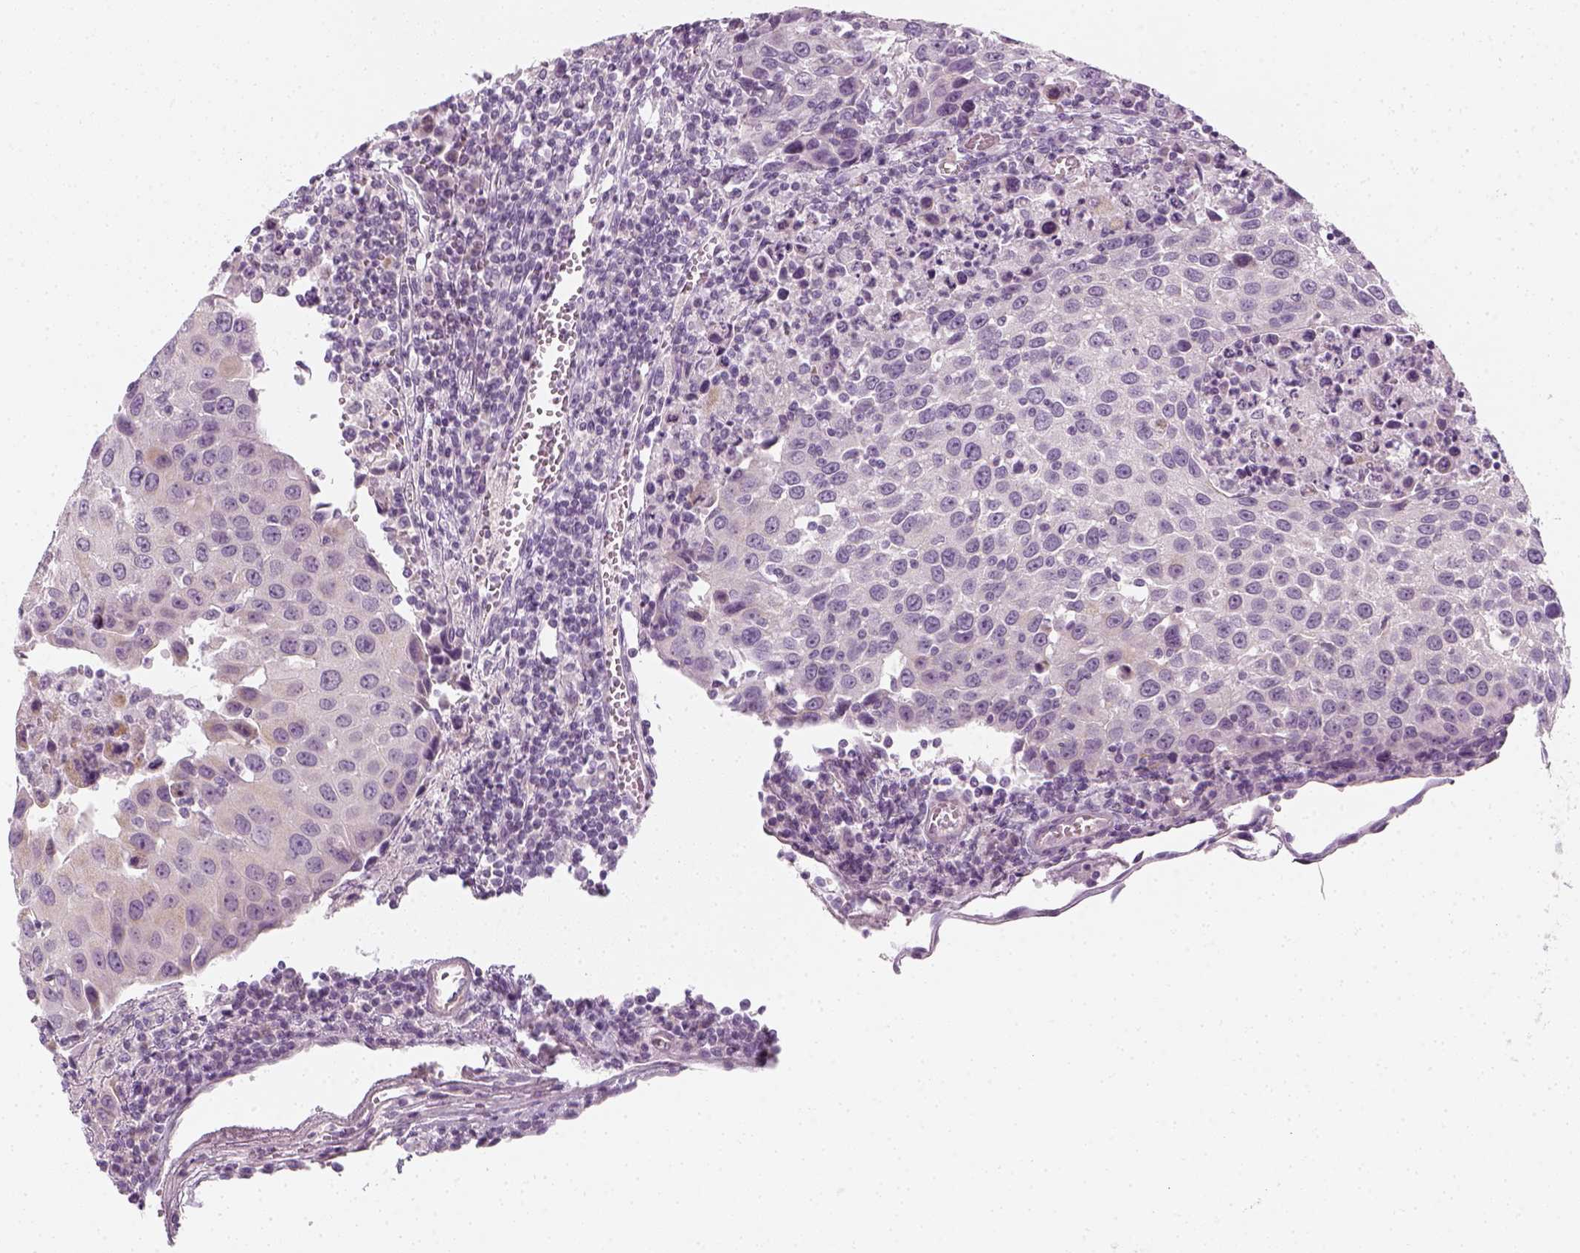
{"staining": {"intensity": "negative", "quantity": "none", "location": "none"}, "tissue": "urothelial cancer", "cell_type": "Tumor cells", "image_type": "cancer", "snomed": [{"axis": "morphology", "description": "Urothelial carcinoma, High grade"}, {"axis": "topography", "description": "Urinary bladder"}], "caption": "IHC histopathology image of neoplastic tissue: human urothelial cancer stained with DAB shows no significant protein expression in tumor cells.", "gene": "PRAME", "patient": {"sex": "female", "age": 85}}